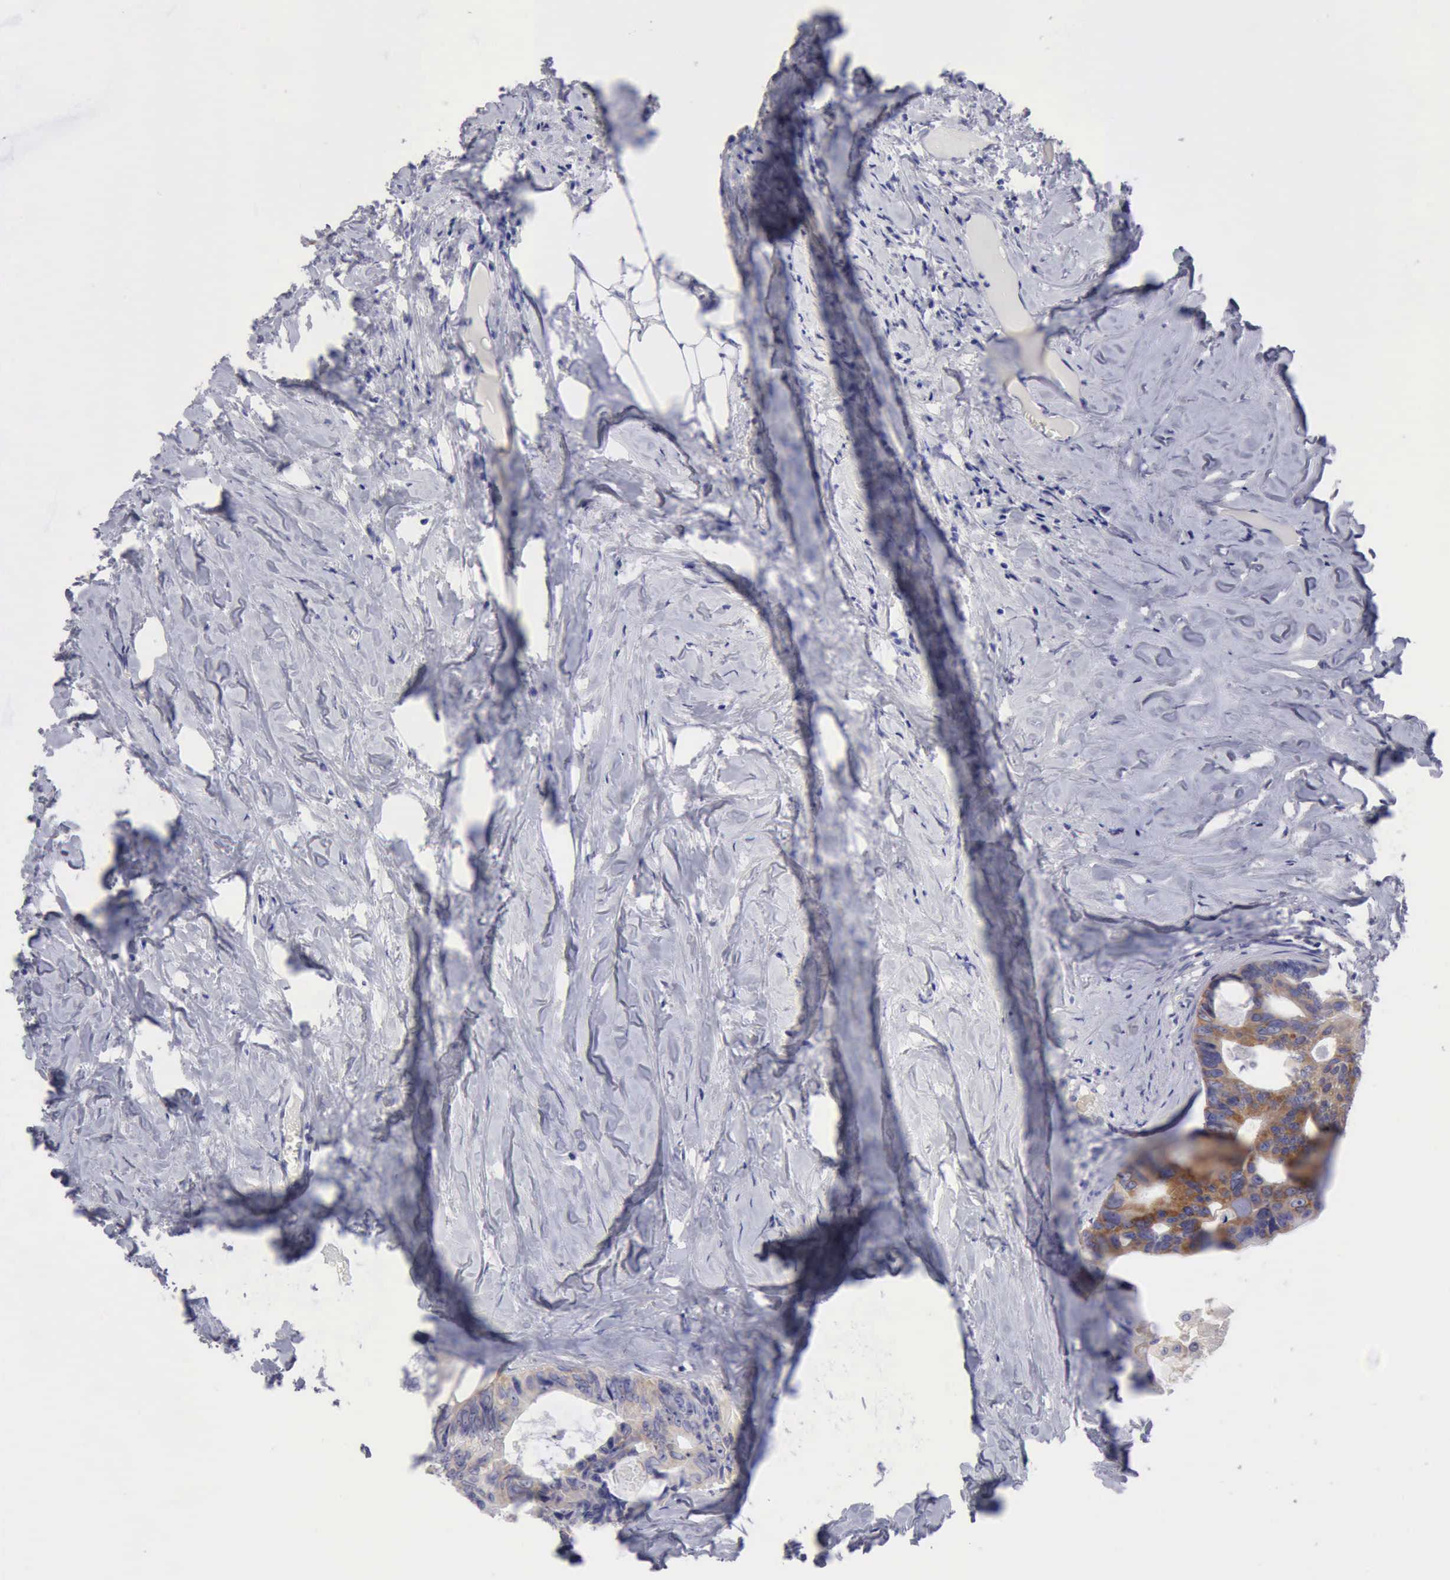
{"staining": {"intensity": "moderate", "quantity": ">75%", "location": "cytoplasmic/membranous"}, "tissue": "colorectal cancer", "cell_type": "Tumor cells", "image_type": "cancer", "snomed": [{"axis": "morphology", "description": "Adenocarcinoma, NOS"}, {"axis": "topography", "description": "Colon"}], "caption": "High-magnification brightfield microscopy of colorectal cancer (adenocarcinoma) stained with DAB (3,3'-diaminobenzidine) (brown) and counterstained with hematoxylin (blue). tumor cells exhibit moderate cytoplasmic/membranous expression is appreciated in approximately>75% of cells.", "gene": "TFRC", "patient": {"sex": "female", "age": 55}}